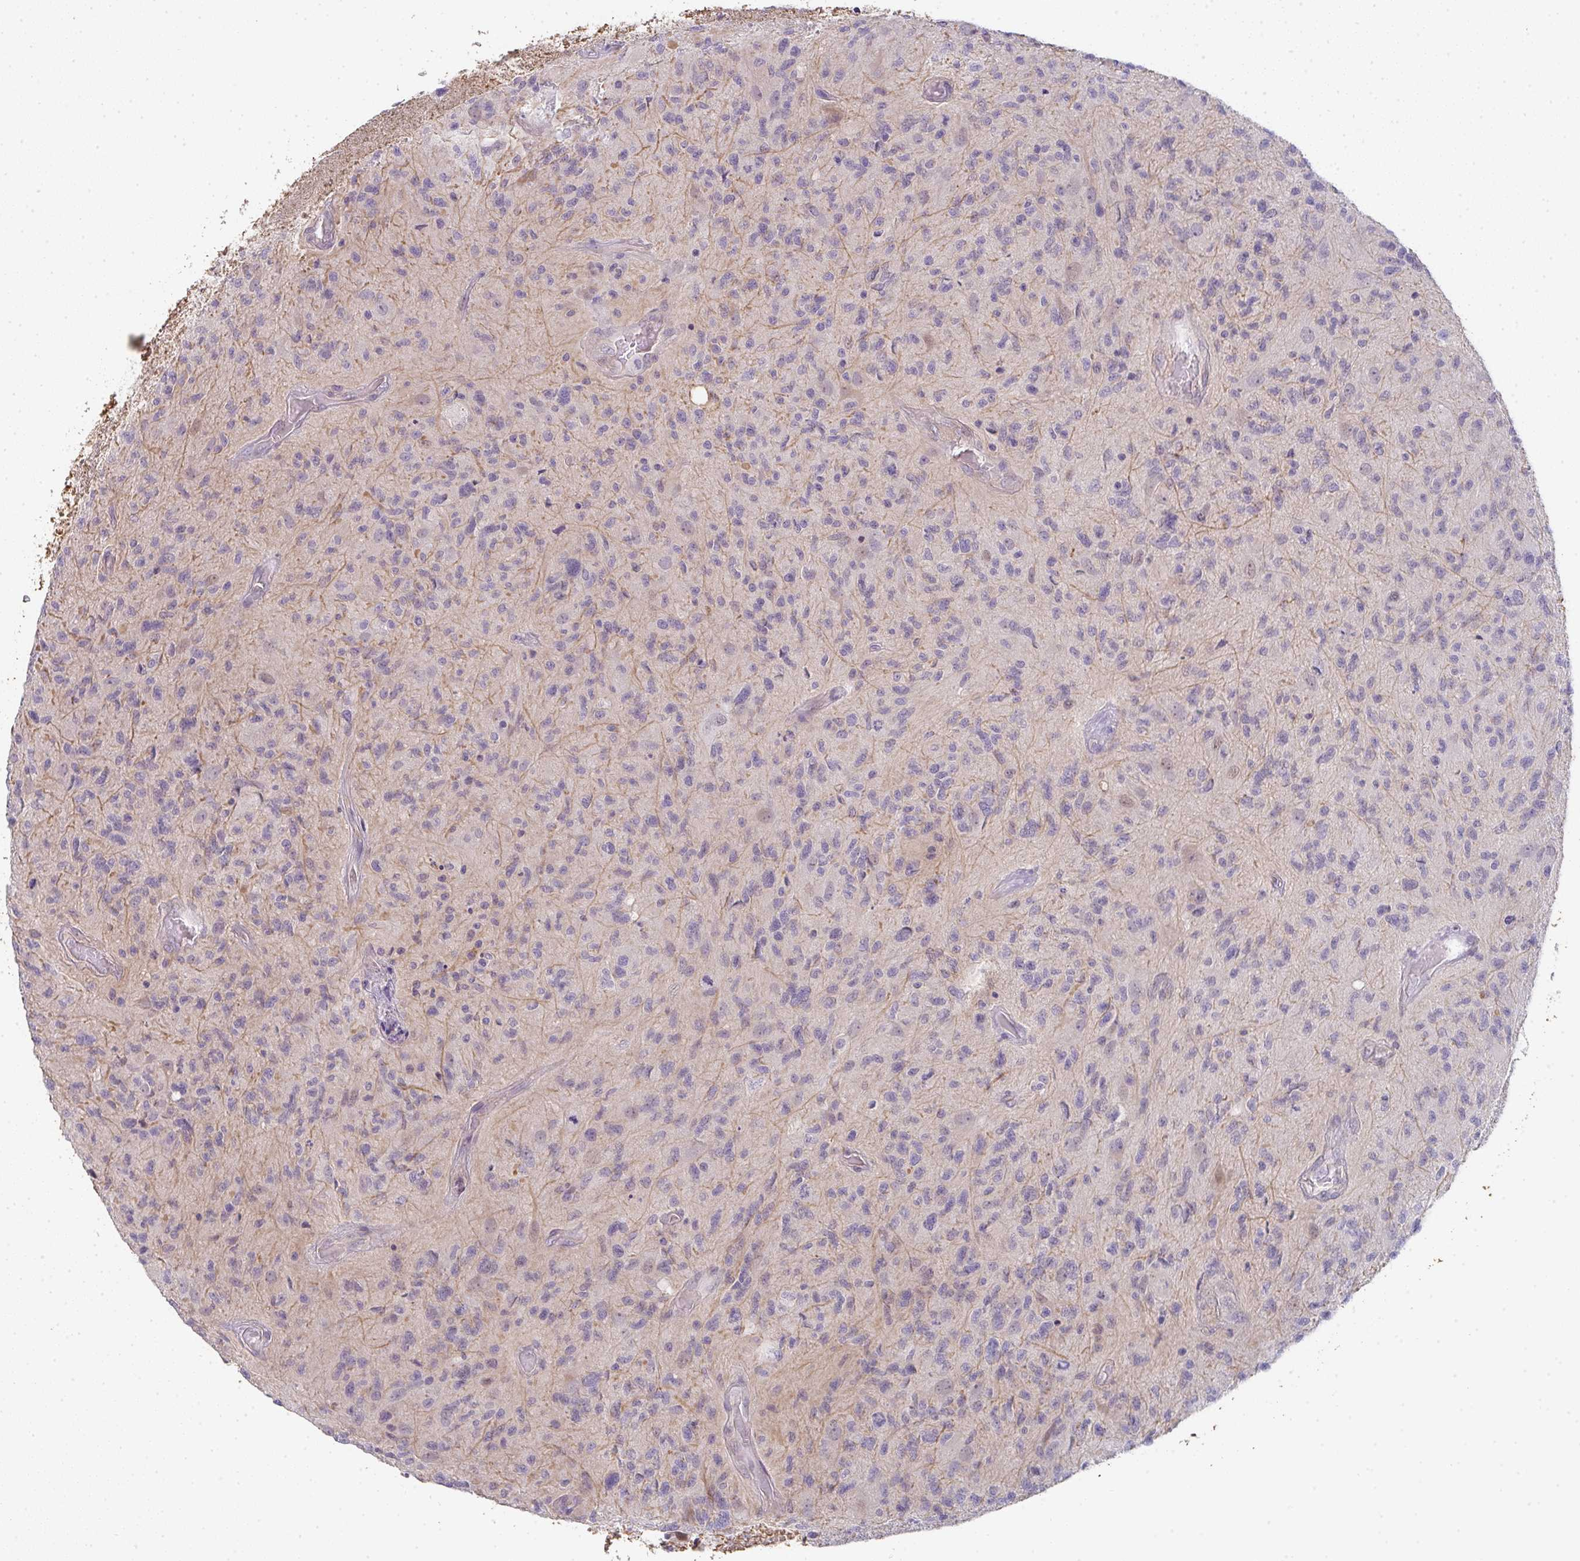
{"staining": {"intensity": "negative", "quantity": "none", "location": "none"}, "tissue": "glioma", "cell_type": "Tumor cells", "image_type": "cancer", "snomed": [{"axis": "morphology", "description": "Glioma, malignant, High grade"}, {"axis": "topography", "description": "Brain"}], "caption": "Glioma was stained to show a protein in brown. There is no significant positivity in tumor cells. (IHC, brightfield microscopy, high magnification).", "gene": "TNFRSF10A", "patient": {"sex": "male", "age": 67}}